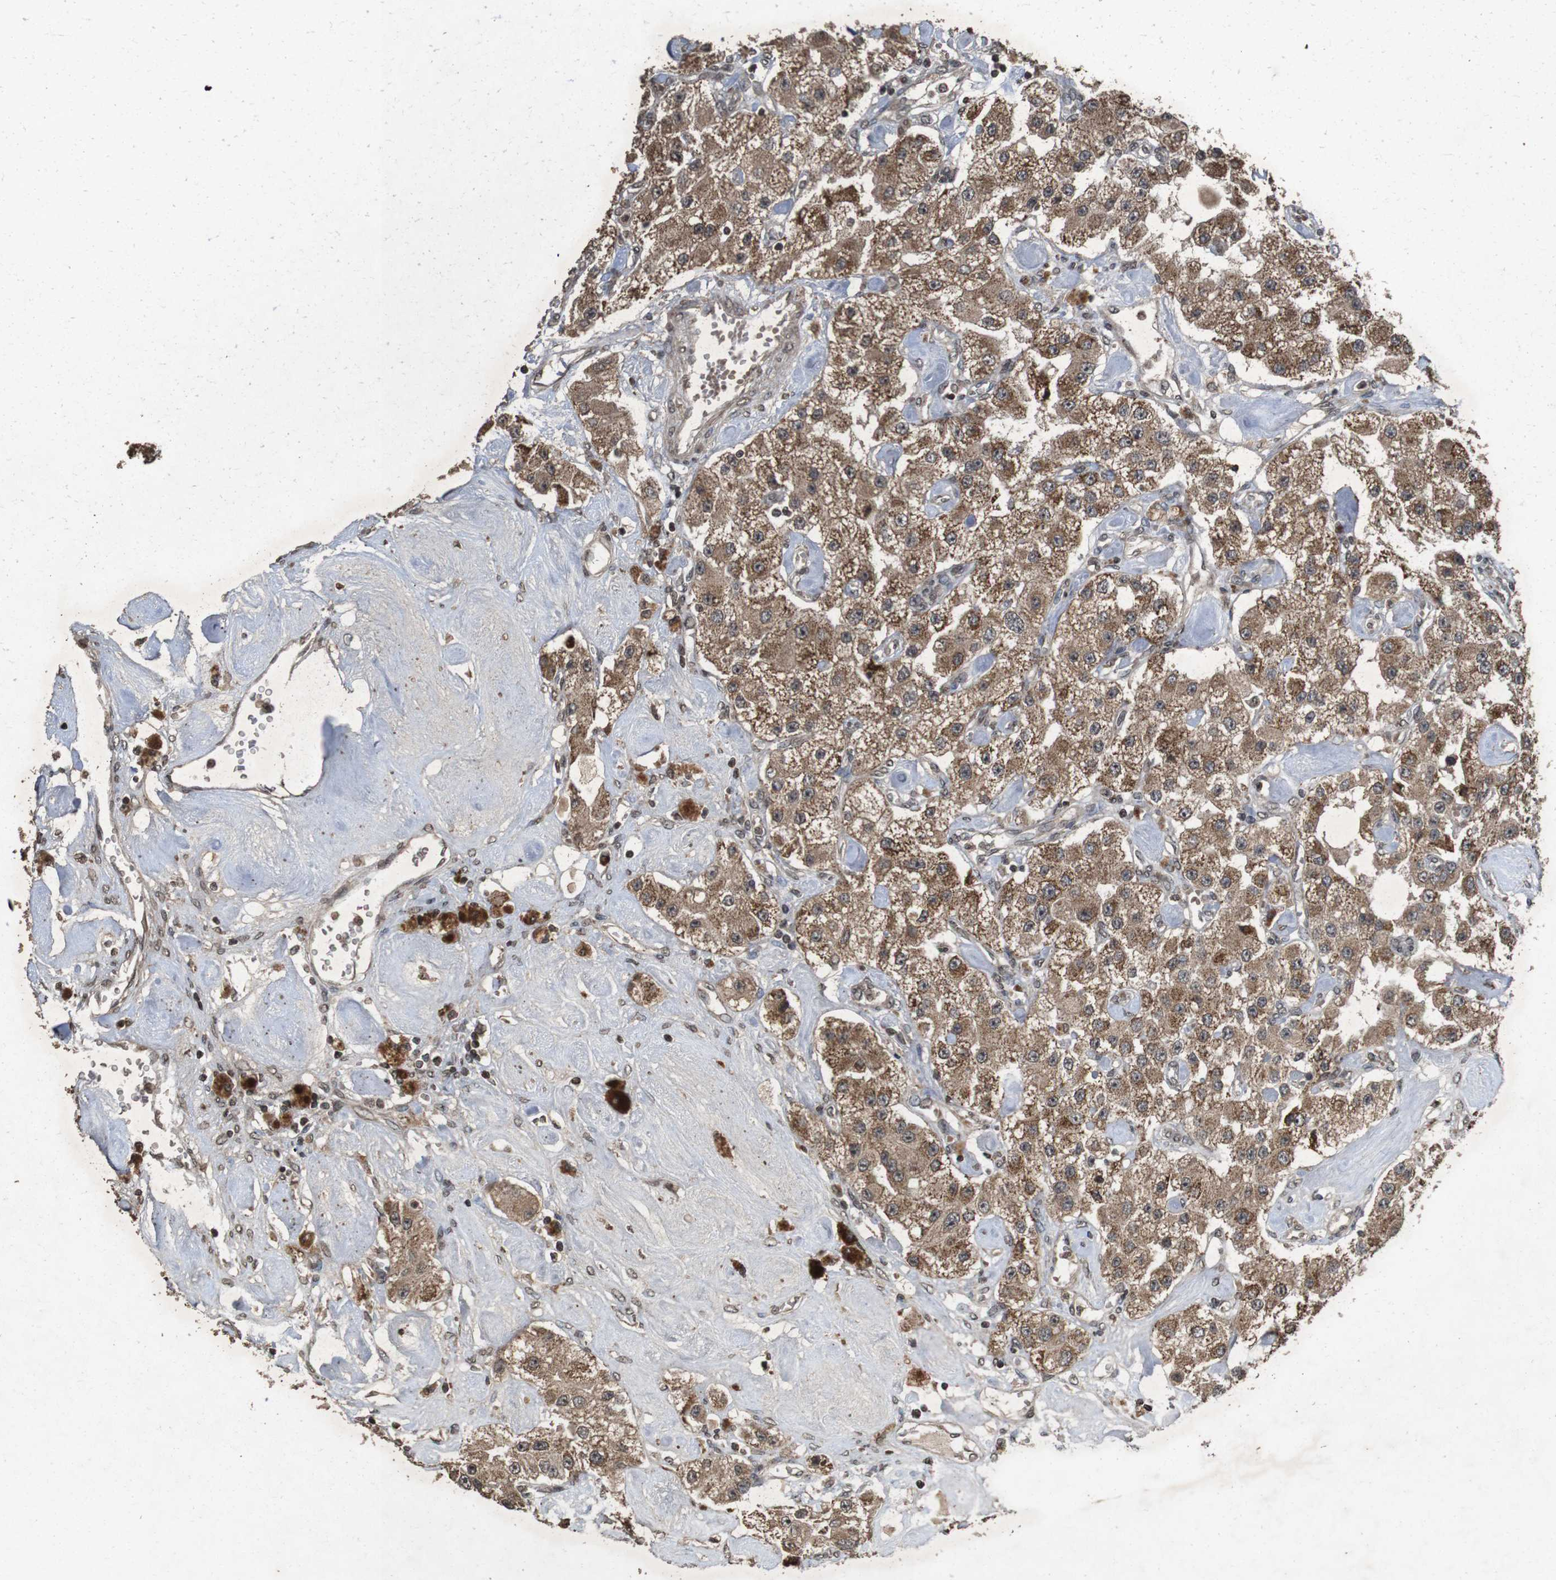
{"staining": {"intensity": "moderate", "quantity": ">75%", "location": "cytoplasmic/membranous"}, "tissue": "carcinoid", "cell_type": "Tumor cells", "image_type": "cancer", "snomed": [{"axis": "morphology", "description": "Carcinoid, malignant, NOS"}, {"axis": "topography", "description": "Pancreas"}], "caption": "This is an image of immunohistochemistry (IHC) staining of carcinoid, which shows moderate staining in the cytoplasmic/membranous of tumor cells.", "gene": "SORL1", "patient": {"sex": "male", "age": 41}}